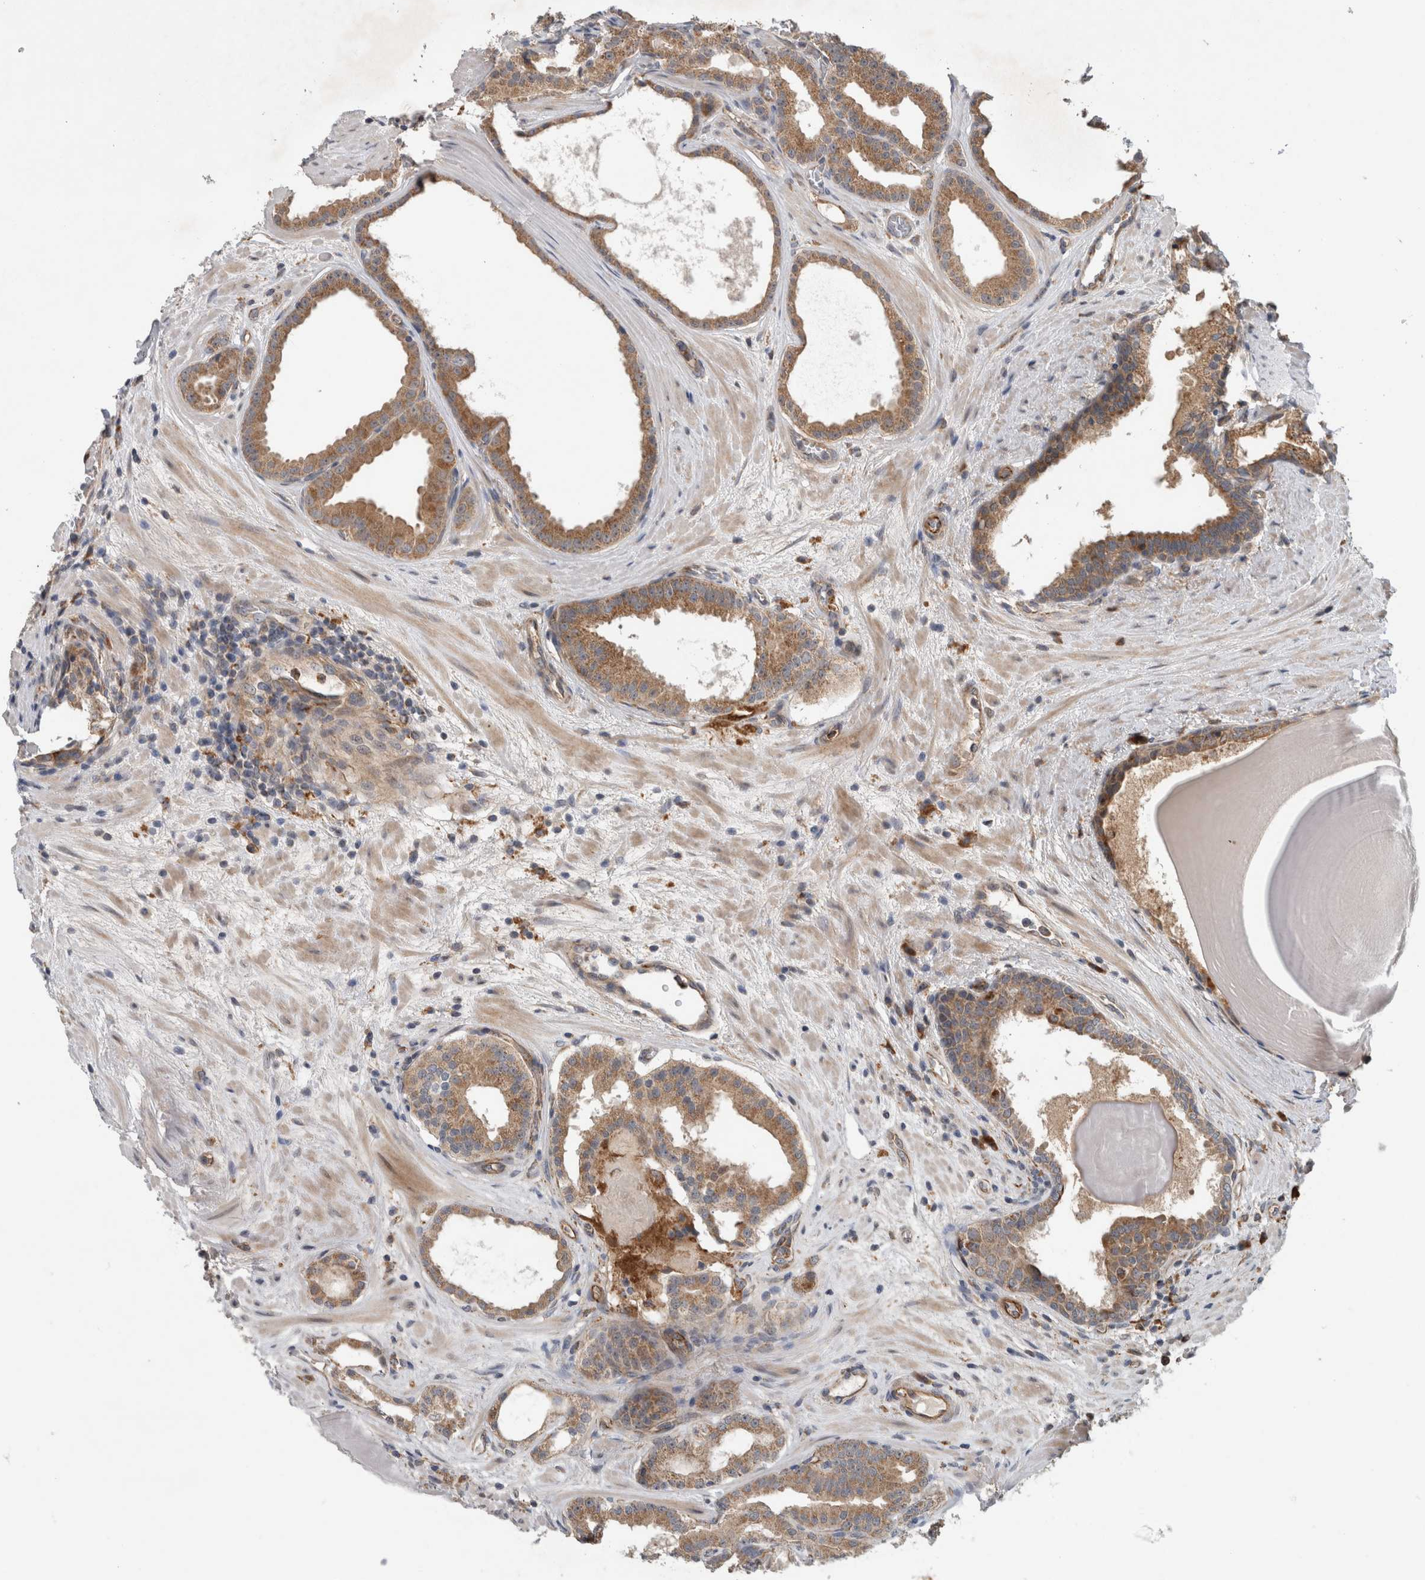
{"staining": {"intensity": "moderate", "quantity": ">75%", "location": "cytoplasmic/membranous"}, "tissue": "prostate cancer", "cell_type": "Tumor cells", "image_type": "cancer", "snomed": [{"axis": "morphology", "description": "Adenocarcinoma, High grade"}, {"axis": "topography", "description": "Prostate"}], "caption": "Protein analysis of high-grade adenocarcinoma (prostate) tissue shows moderate cytoplasmic/membranous staining in about >75% of tumor cells. (Stains: DAB in brown, nuclei in blue, Microscopy: brightfield microscopy at high magnification).", "gene": "ADGRL3", "patient": {"sex": "male", "age": 60}}